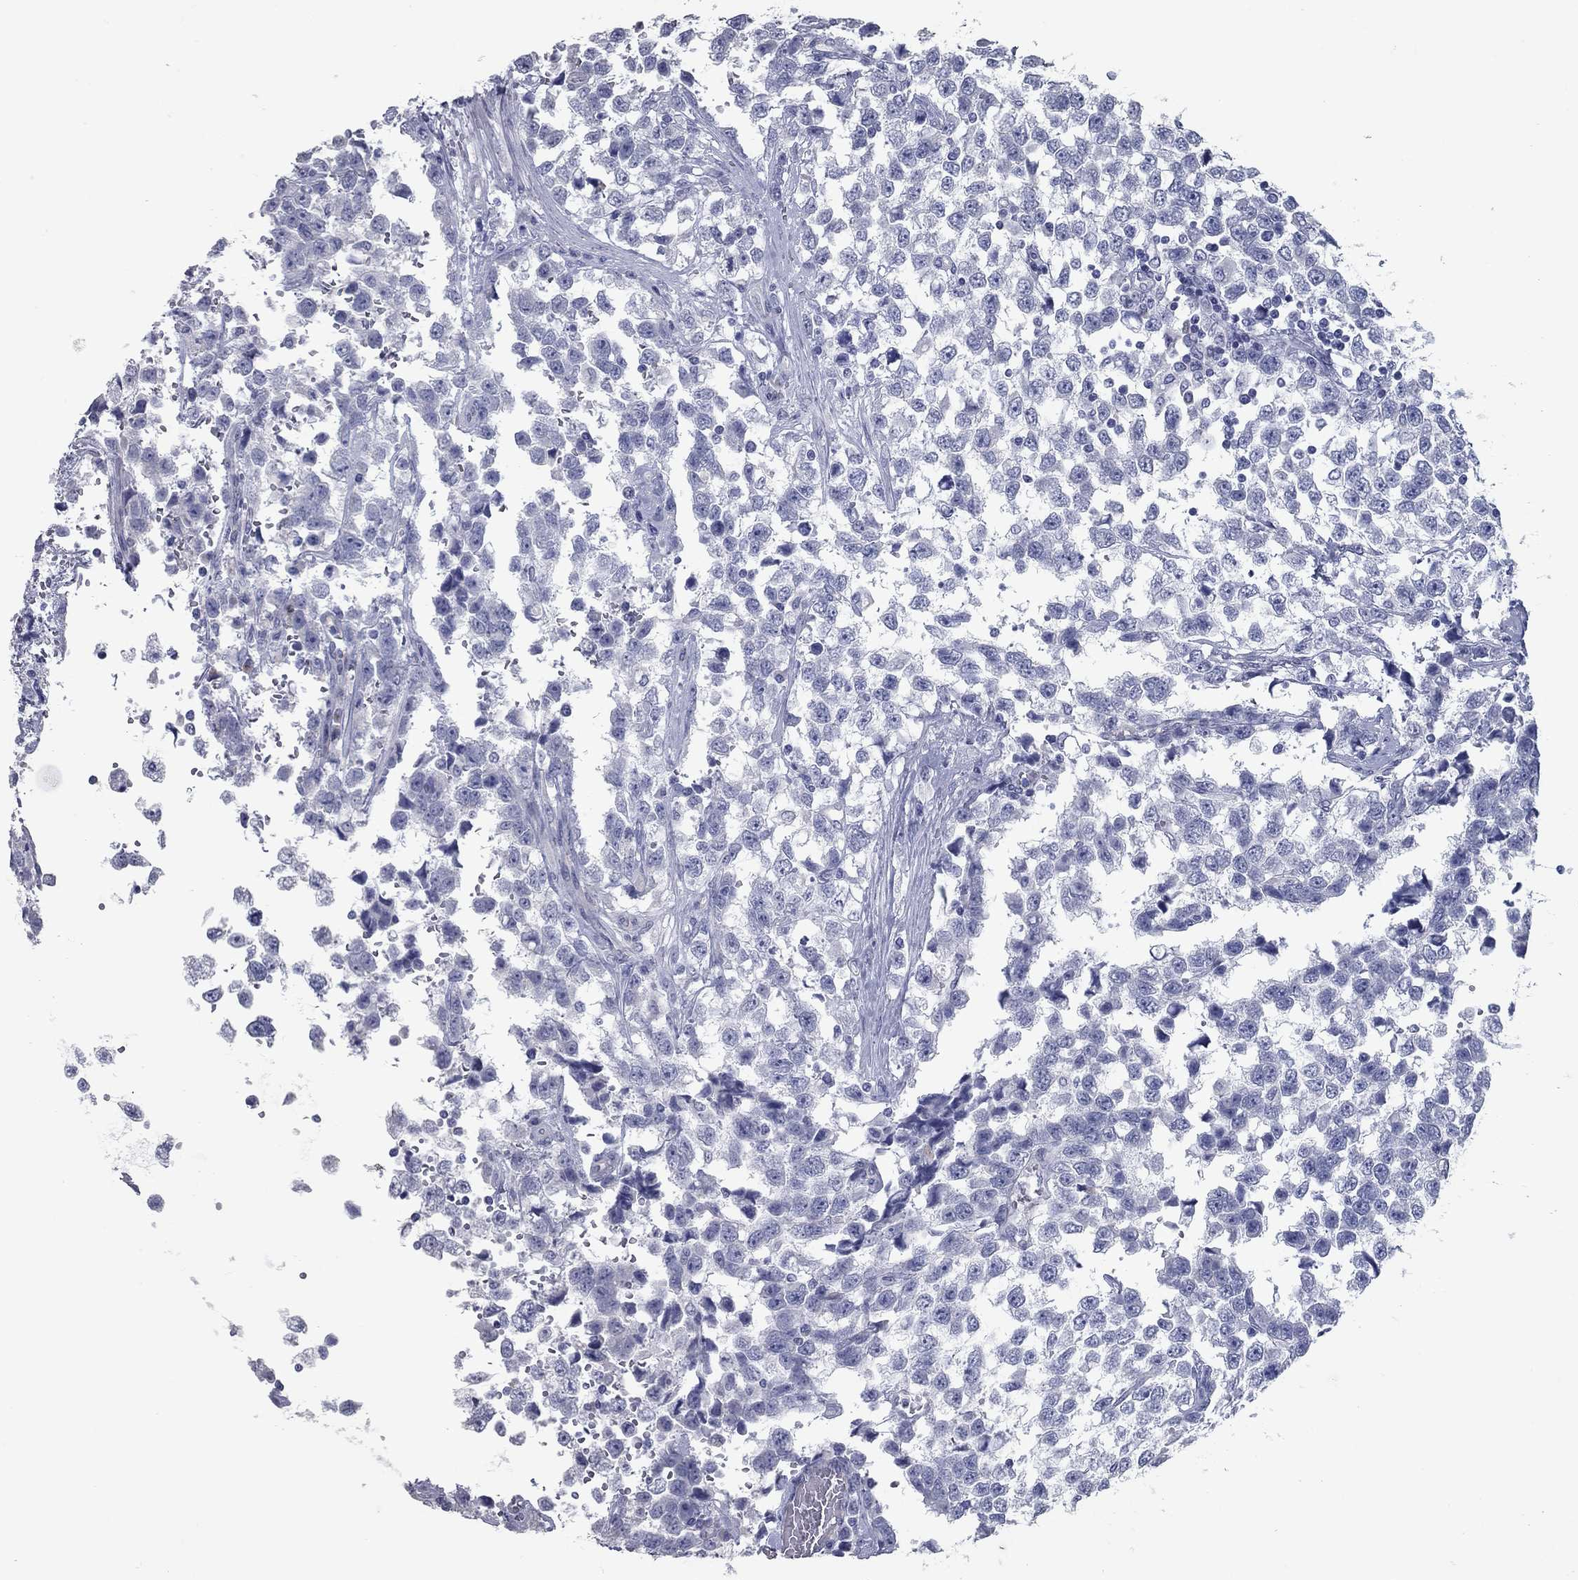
{"staining": {"intensity": "negative", "quantity": "none", "location": "none"}, "tissue": "testis cancer", "cell_type": "Tumor cells", "image_type": "cancer", "snomed": [{"axis": "morphology", "description": "Seminoma, NOS"}, {"axis": "topography", "description": "Testis"}], "caption": "A micrograph of testis cancer stained for a protein demonstrates no brown staining in tumor cells. (Immunohistochemistry, brightfield microscopy, high magnification).", "gene": "TAC1", "patient": {"sex": "male", "age": 34}}